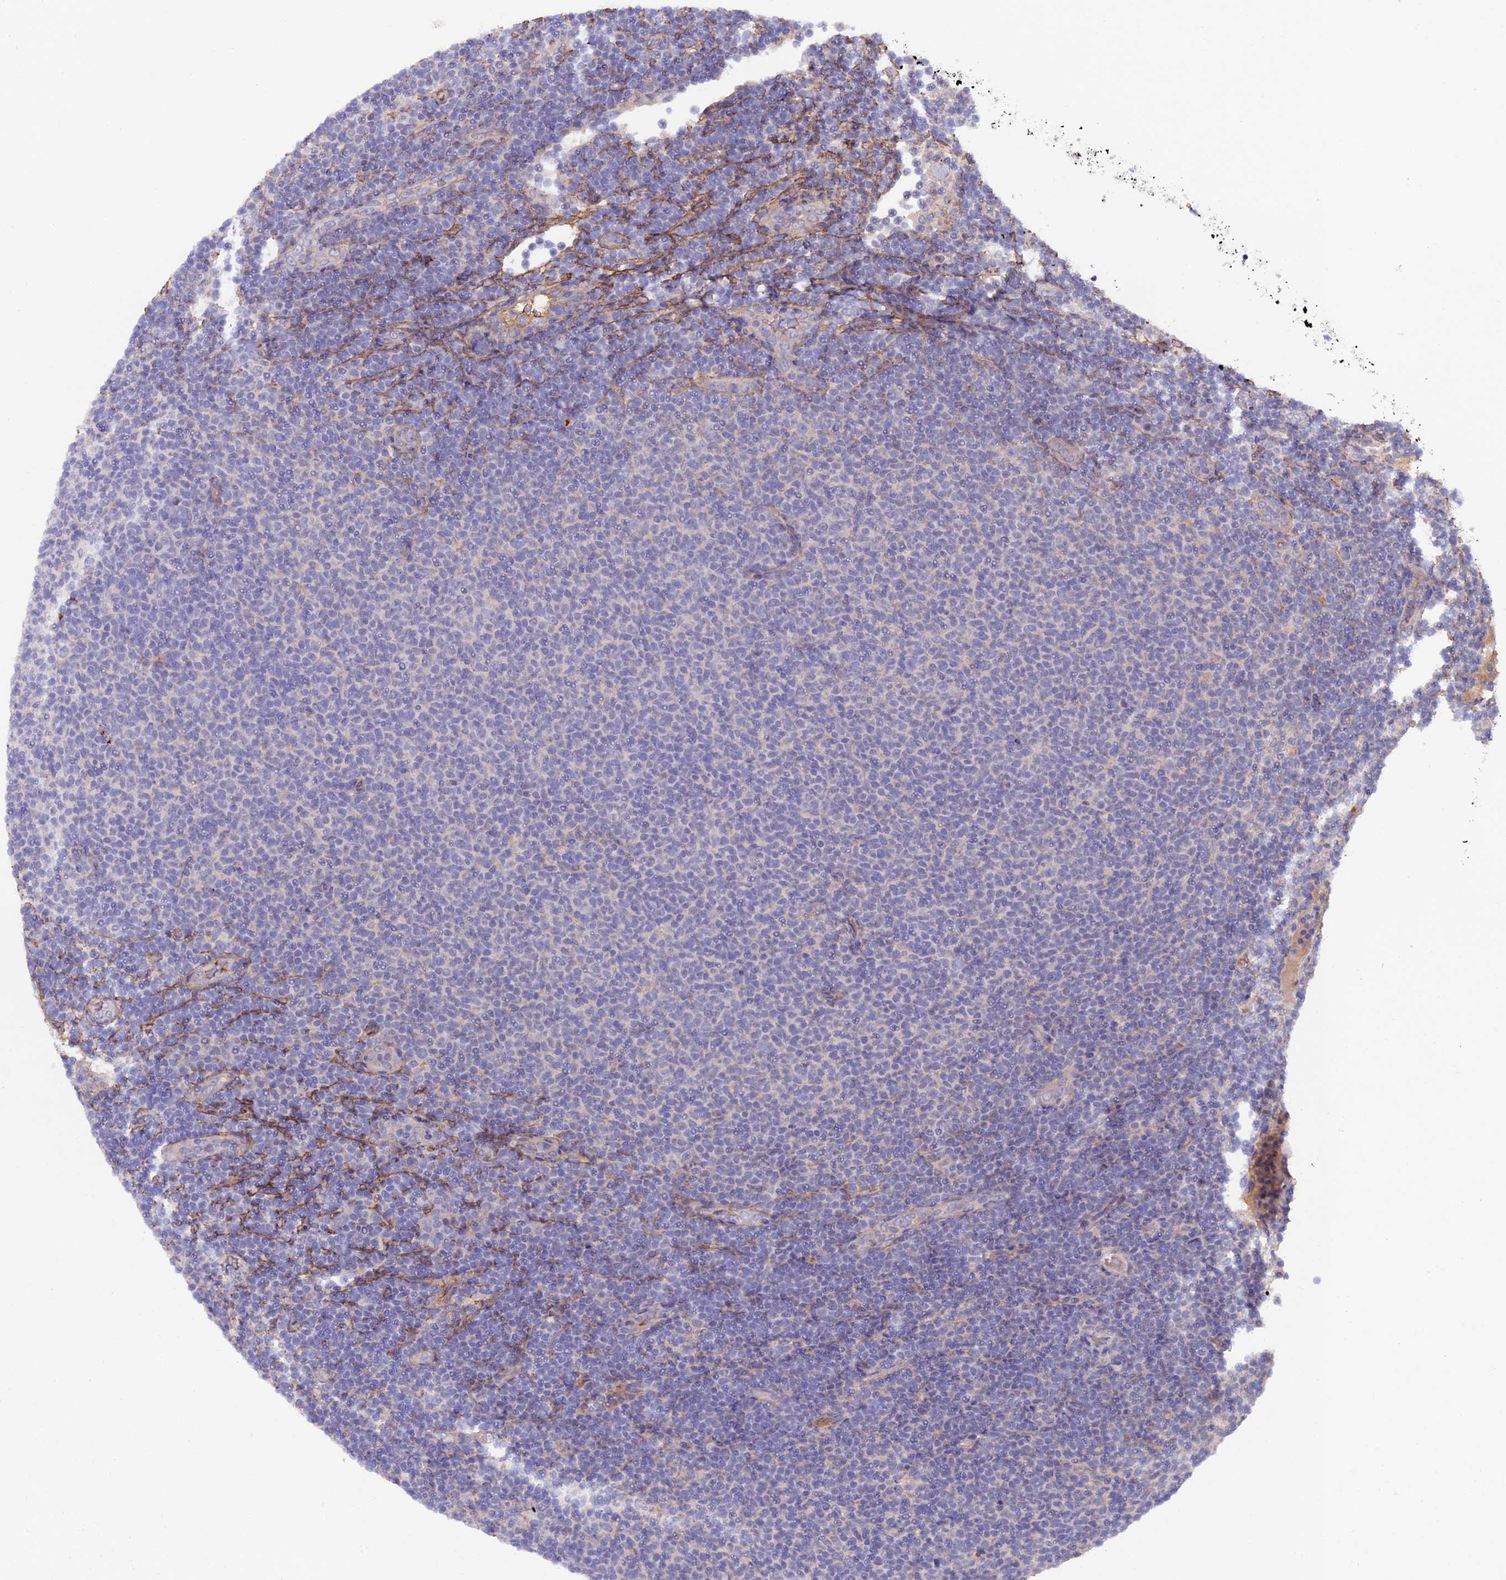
{"staining": {"intensity": "negative", "quantity": "none", "location": "none"}, "tissue": "lymphoma", "cell_type": "Tumor cells", "image_type": "cancer", "snomed": [{"axis": "morphology", "description": "Malignant lymphoma, non-Hodgkin's type, Low grade"}, {"axis": "topography", "description": "Lymph node"}], "caption": "High power microscopy image of an immunohistochemistry (IHC) histopathology image of lymphoma, revealing no significant staining in tumor cells.", "gene": "COL4A3", "patient": {"sex": "male", "age": 66}}